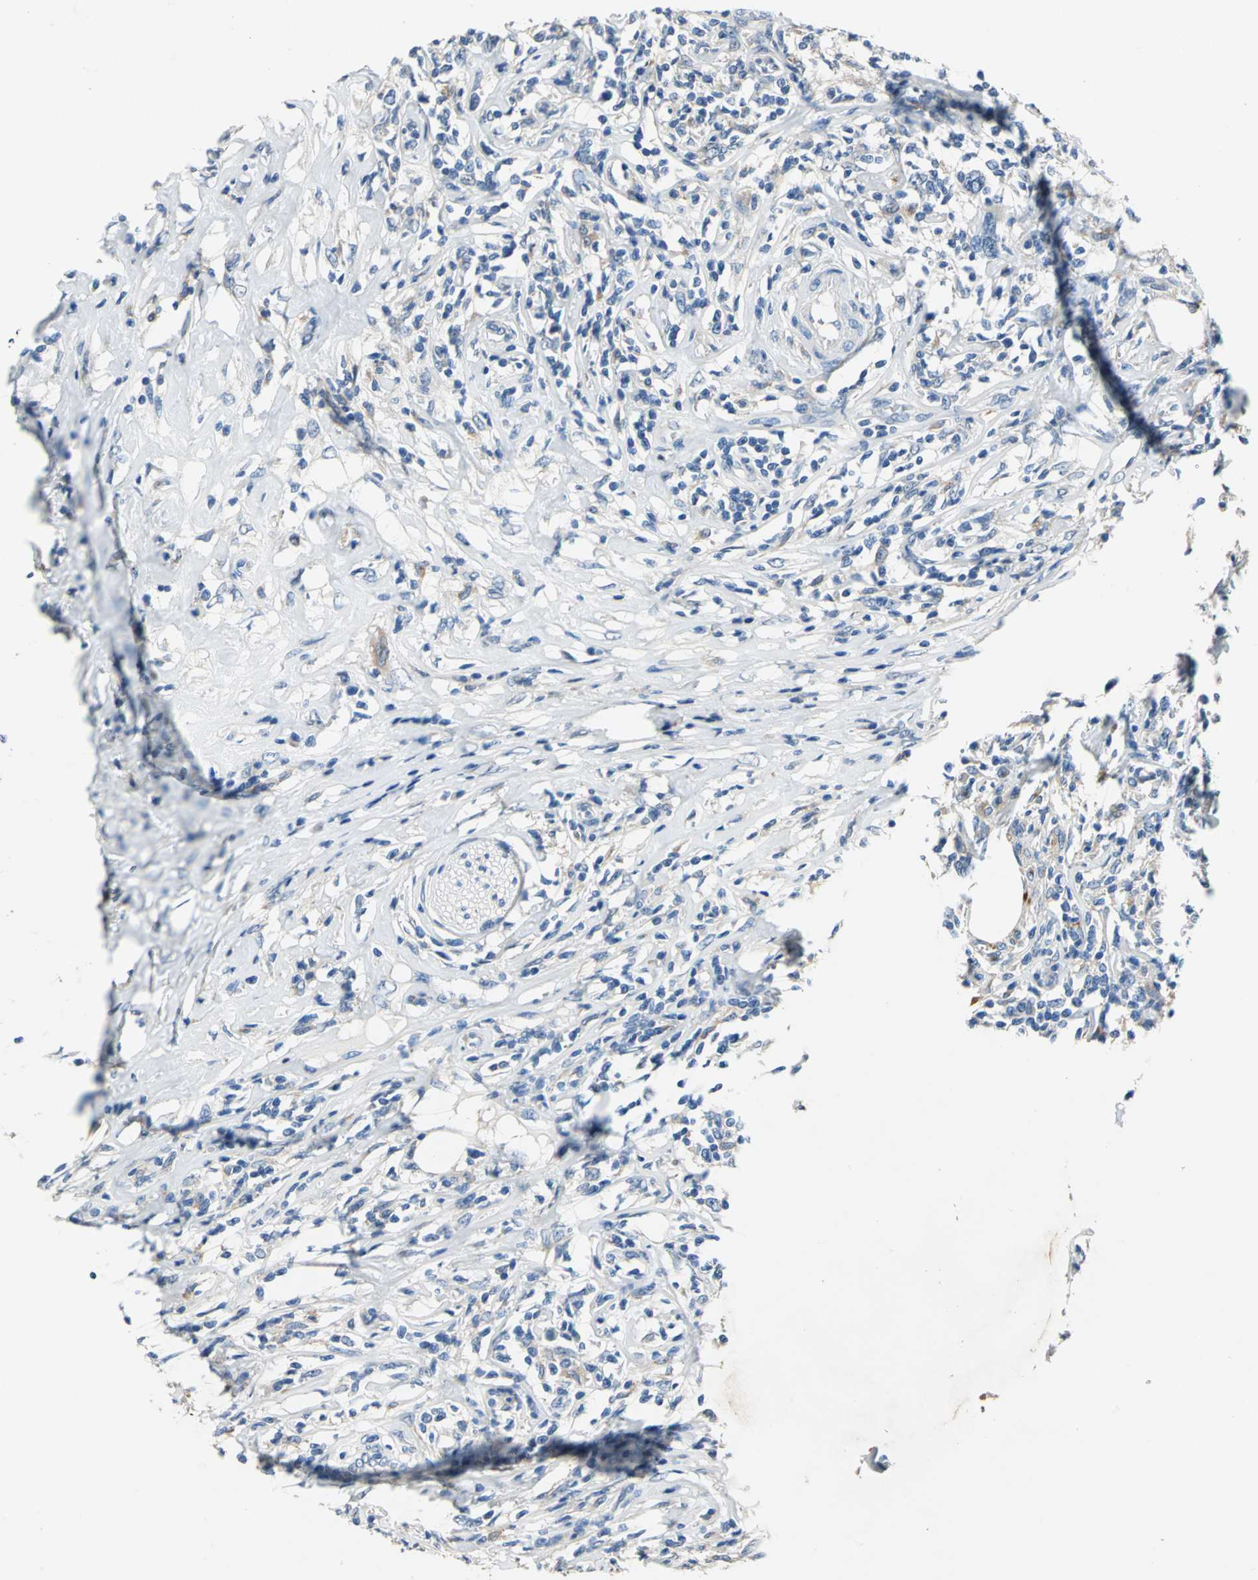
{"staining": {"intensity": "negative", "quantity": "none", "location": "none"}, "tissue": "lymphoma", "cell_type": "Tumor cells", "image_type": "cancer", "snomed": [{"axis": "morphology", "description": "Malignant lymphoma, non-Hodgkin's type, High grade"}, {"axis": "topography", "description": "Lymph node"}], "caption": "Human lymphoma stained for a protein using immunohistochemistry reveals no expression in tumor cells.", "gene": "RASD2", "patient": {"sex": "female", "age": 84}}